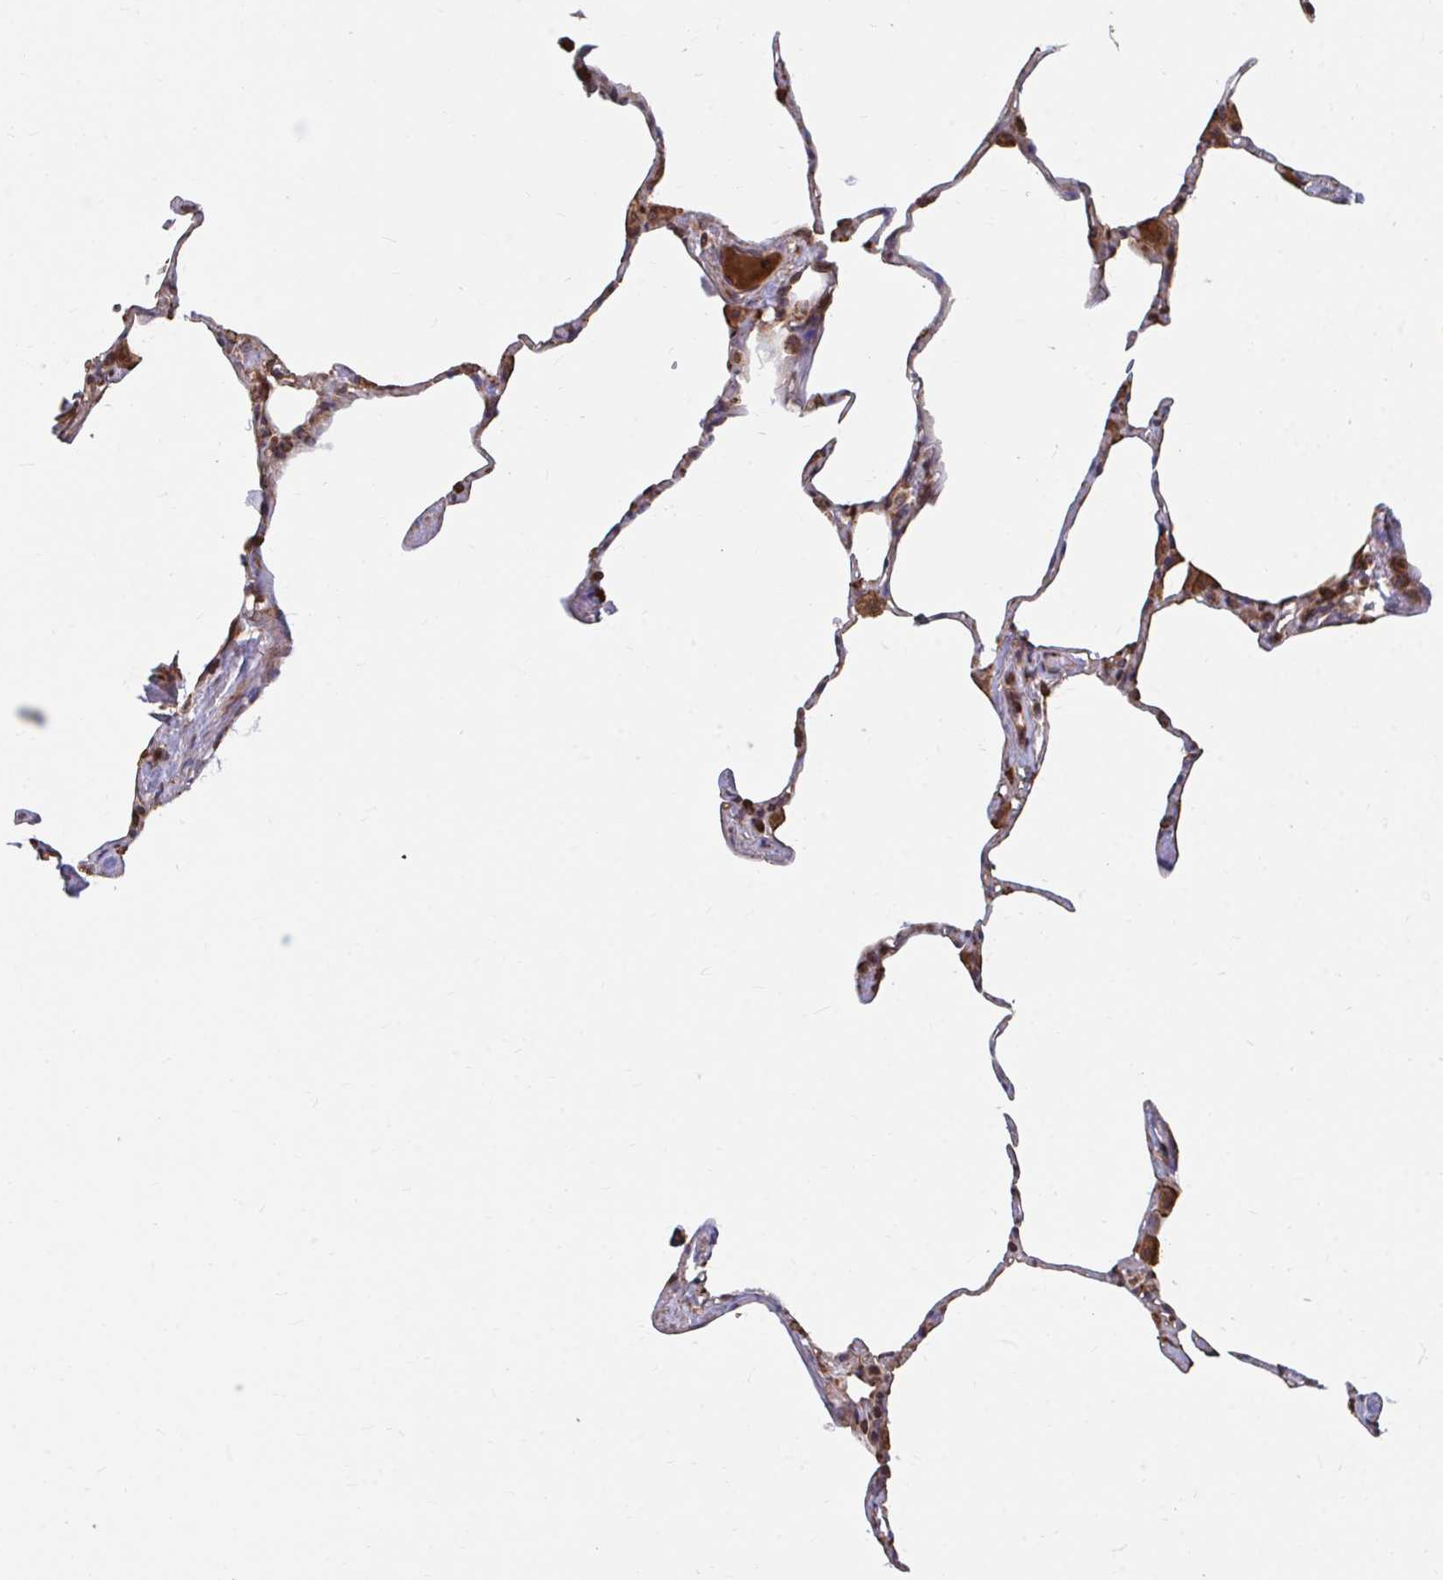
{"staining": {"intensity": "moderate", "quantity": "25%-75%", "location": "cytoplasmic/membranous"}, "tissue": "lung", "cell_type": "Alveolar cells", "image_type": "normal", "snomed": [{"axis": "morphology", "description": "Normal tissue, NOS"}, {"axis": "topography", "description": "Lung"}], "caption": "The image demonstrates staining of normal lung, revealing moderate cytoplasmic/membranous protein staining (brown color) within alveolar cells.", "gene": "FAM89A", "patient": {"sex": "male", "age": 65}}